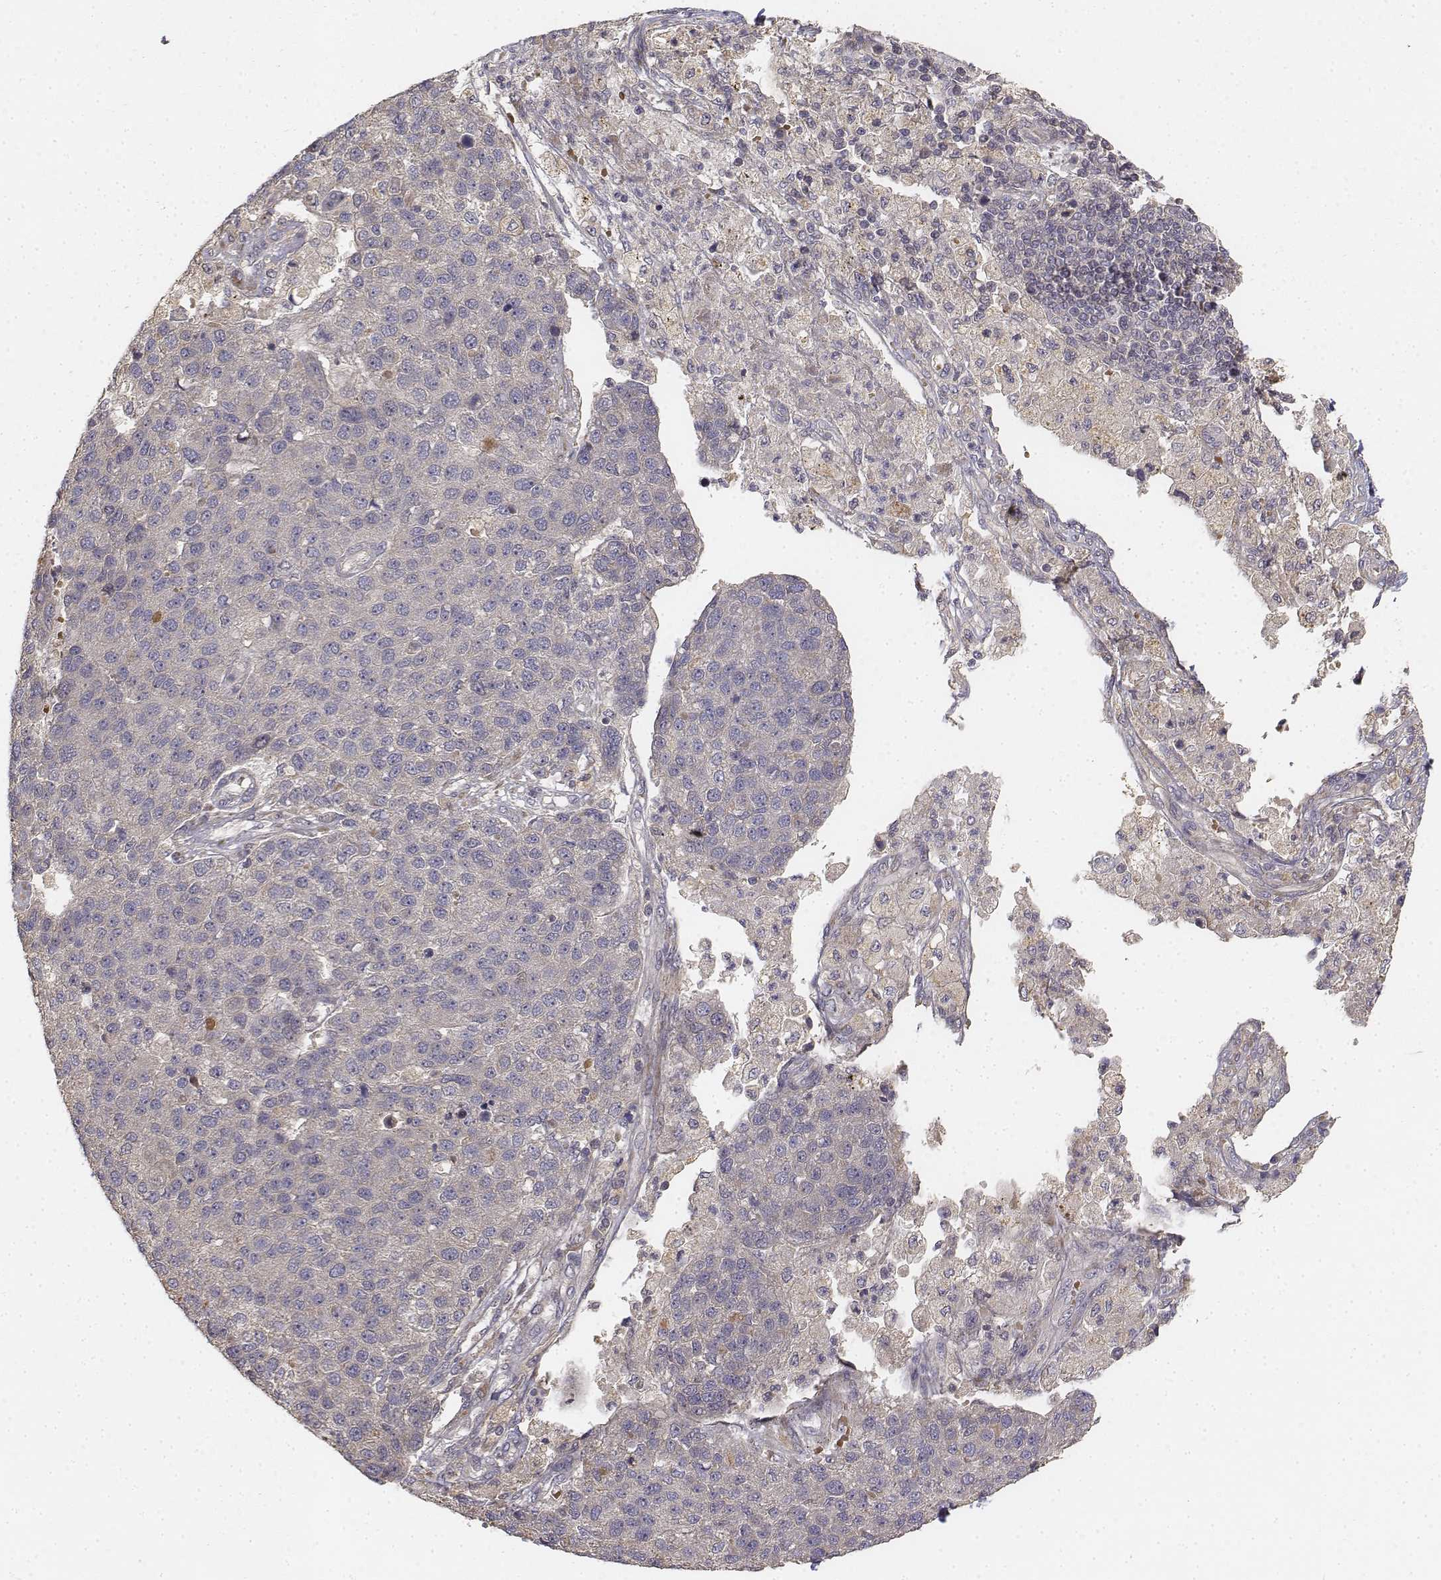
{"staining": {"intensity": "negative", "quantity": "none", "location": "none"}, "tissue": "pancreatic cancer", "cell_type": "Tumor cells", "image_type": "cancer", "snomed": [{"axis": "morphology", "description": "Adenocarcinoma, NOS"}, {"axis": "topography", "description": "Pancreas"}], "caption": "Human adenocarcinoma (pancreatic) stained for a protein using immunohistochemistry reveals no staining in tumor cells.", "gene": "FBXO21", "patient": {"sex": "female", "age": 61}}